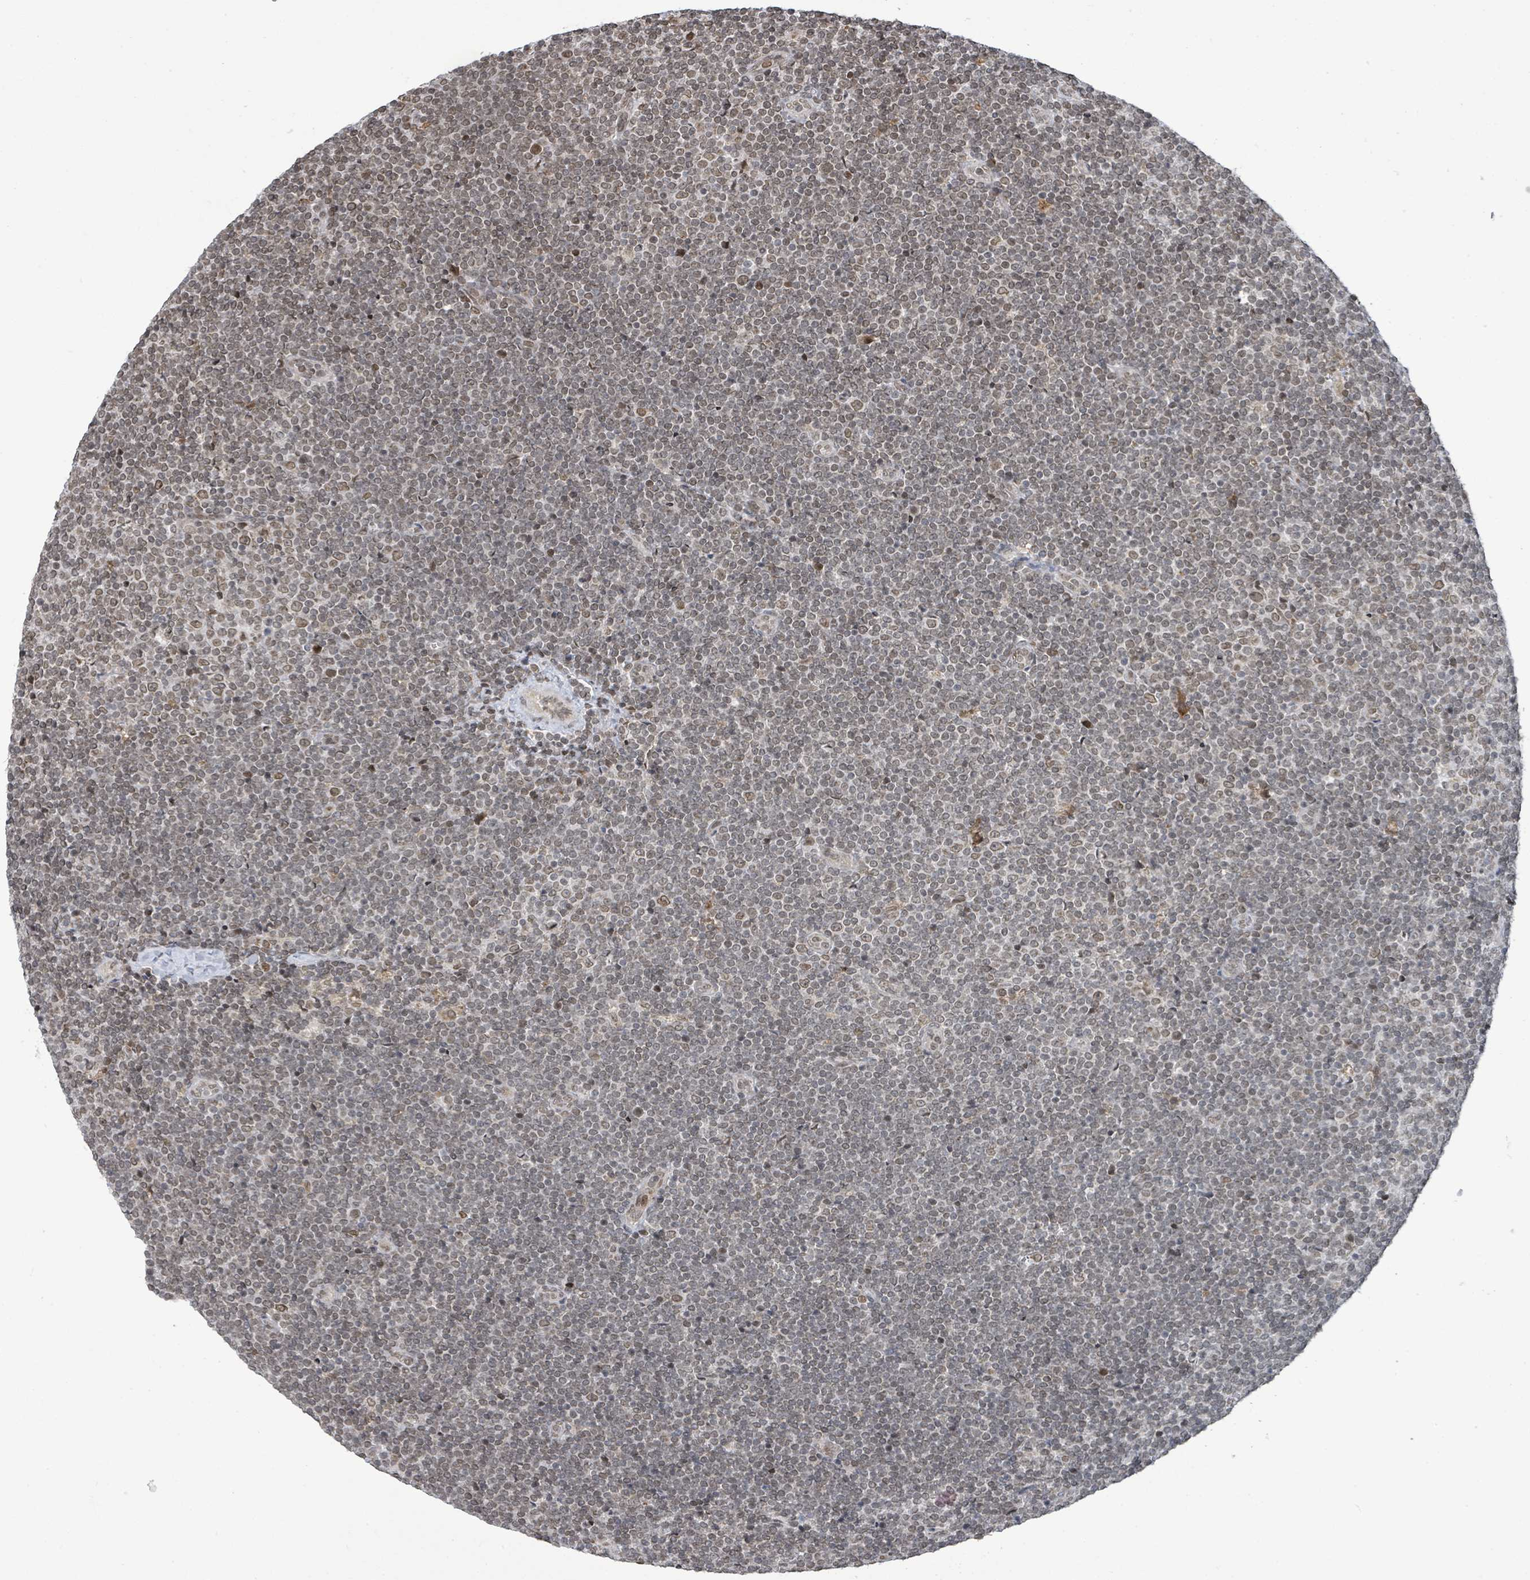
{"staining": {"intensity": "weak", "quantity": "25%-75%", "location": "nuclear"}, "tissue": "lymphoma", "cell_type": "Tumor cells", "image_type": "cancer", "snomed": [{"axis": "morphology", "description": "Malignant lymphoma, non-Hodgkin's type, Low grade"}, {"axis": "topography", "description": "Lymph node"}], "caption": "IHC of low-grade malignant lymphoma, non-Hodgkin's type reveals low levels of weak nuclear expression in approximately 25%-75% of tumor cells. The protein of interest is stained brown, and the nuclei are stained in blue (DAB (3,3'-diaminobenzidine) IHC with brightfield microscopy, high magnification).", "gene": "SBF2", "patient": {"sex": "male", "age": 48}}